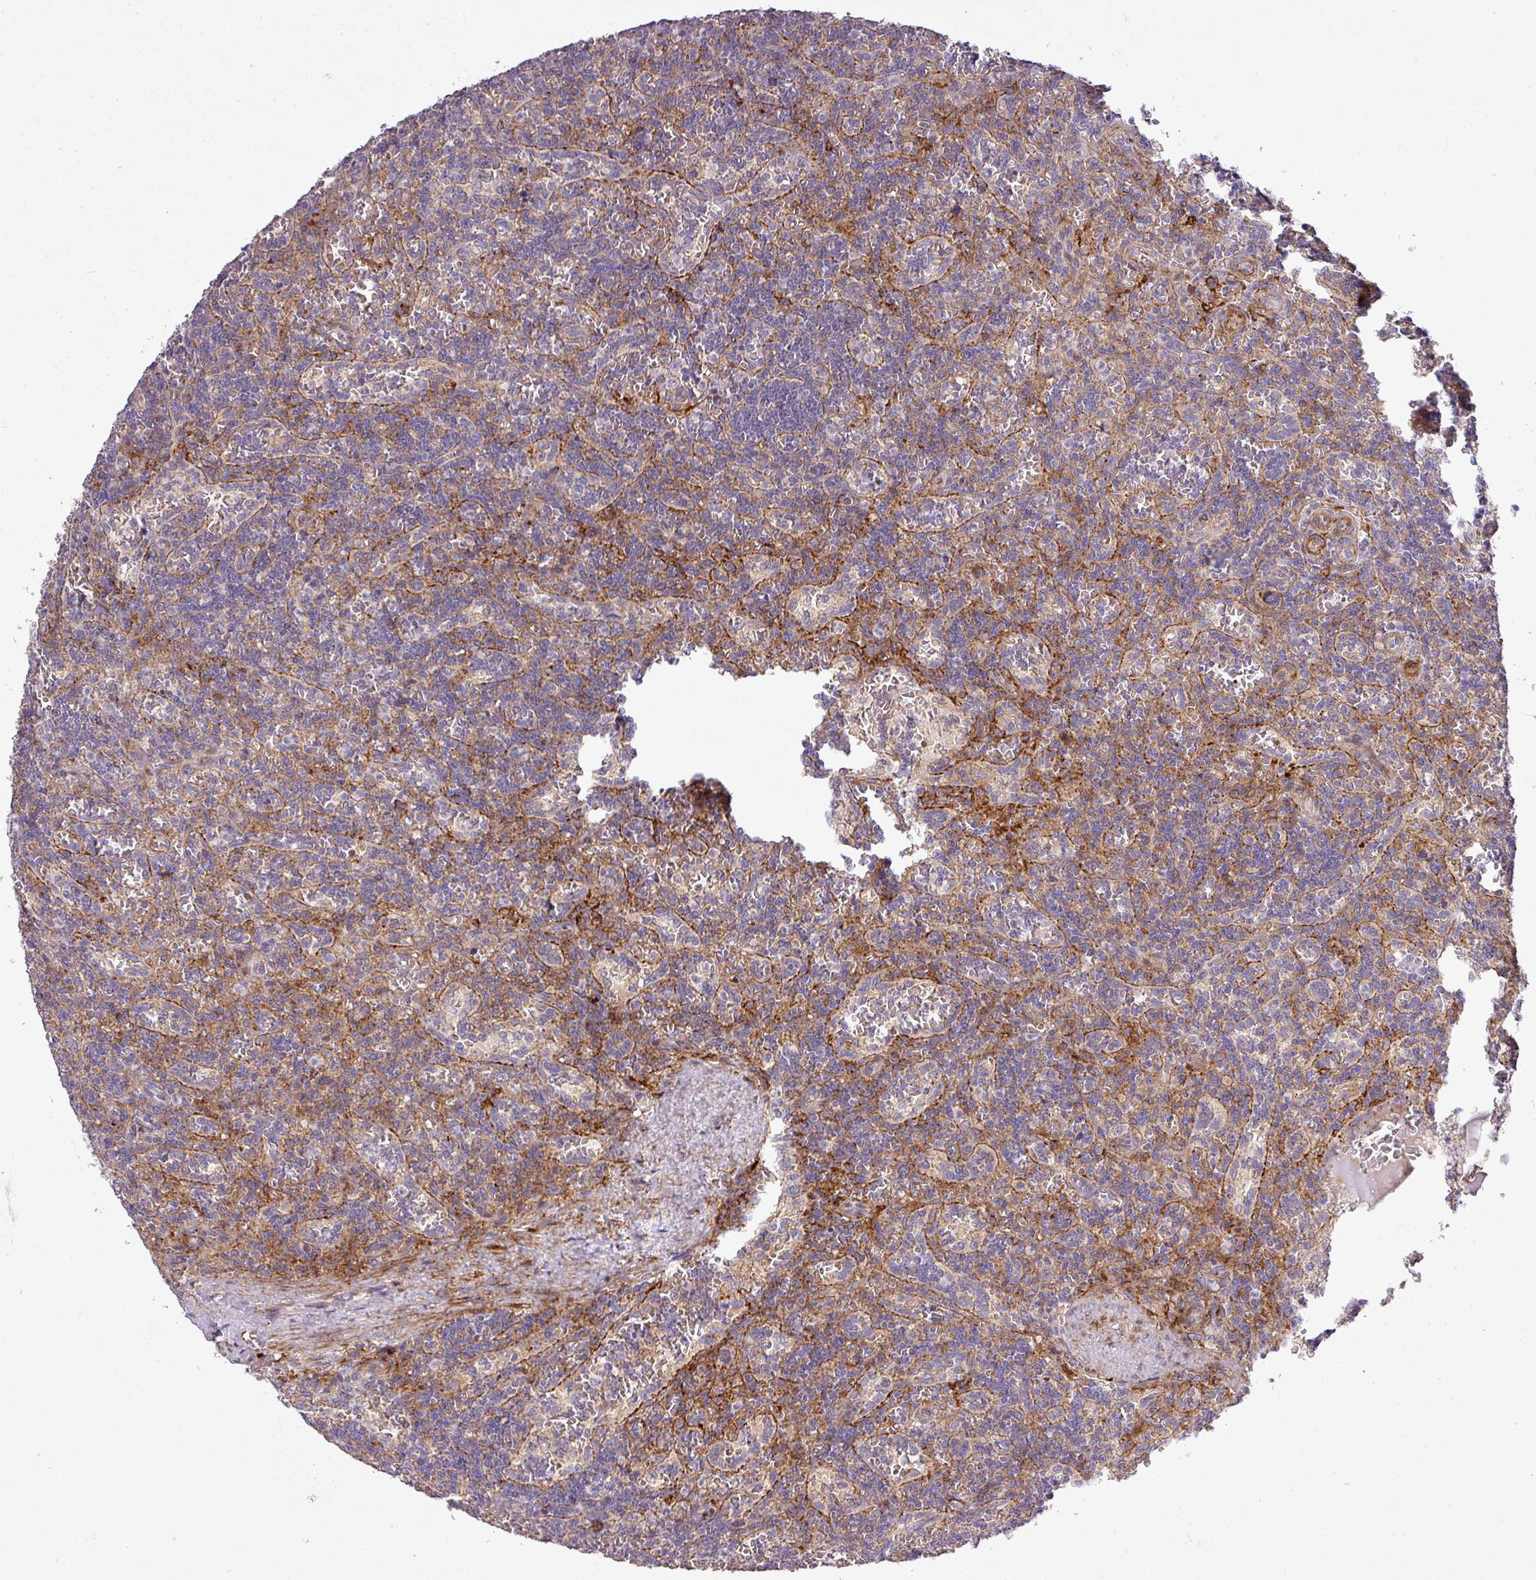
{"staining": {"intensity": "negative", "quantity": "none", "location": "none"}, "tissue": "lymphoma", "cell_type": "Tumor cells", "image_type": "cancer", "snomed": [{"axis": "morphology", "description": "Malignant lymphoma, non-Hodgkin's type, Low grade"}, {"axis": "topography", "description": "Spleen"}], "caption": "Immunohistochemical staining of lymphoma reveals no significant expression in tumor cells.", "gene": "TPRA1", "patient": {"sex": "male", "age": 73}}